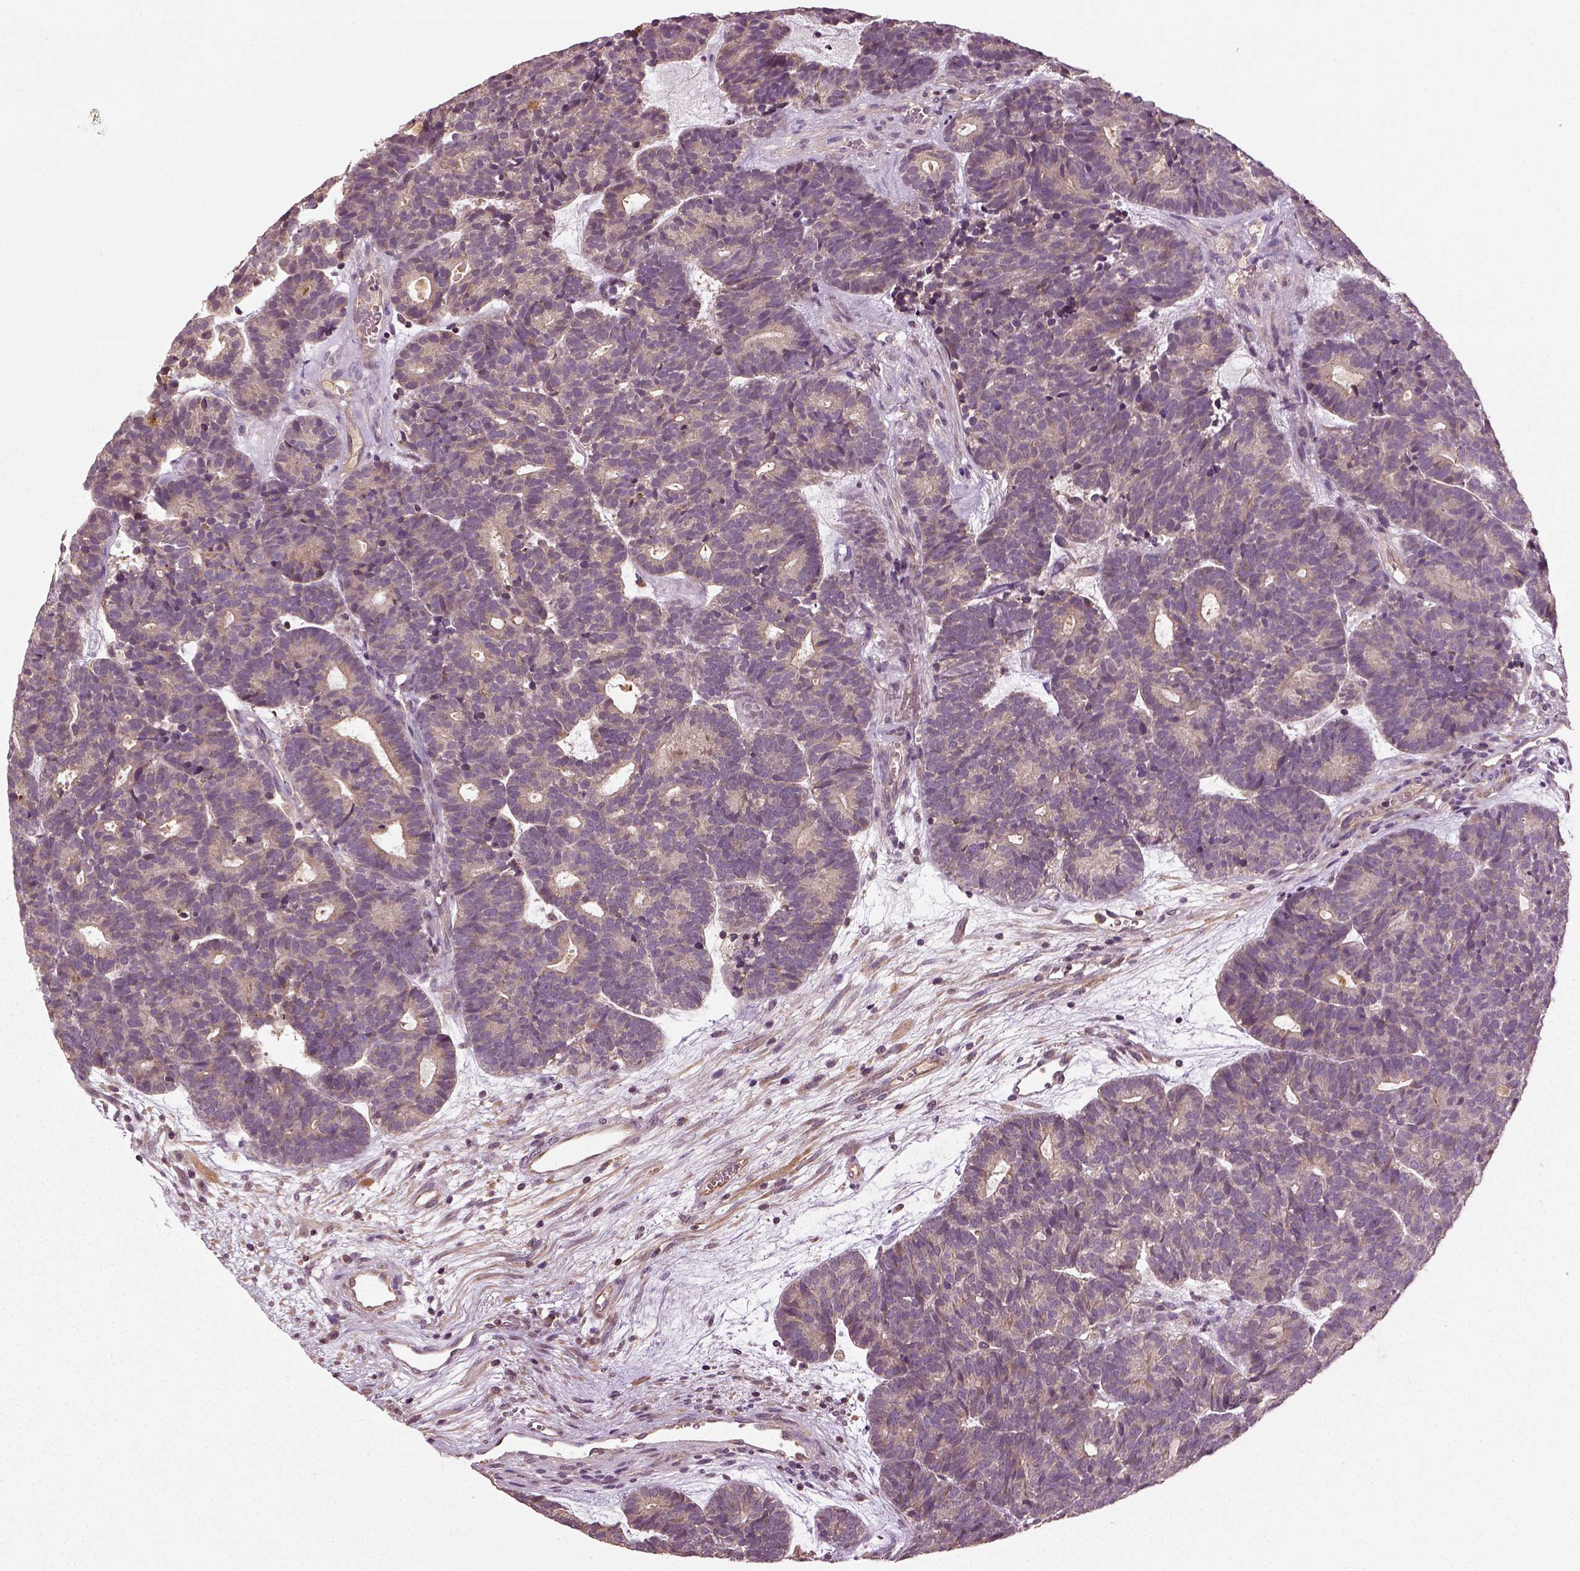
{"staining": {"intensity": "negative", "quantity": "none", "location": "none"}, "tissue": "head and neck cancer", "cell_type": "Tumor cells", "image_type": "cancer", "snomed": [{"axis": "morphology", "description": "Adenocarcinoma, NOS"}, {"axis": "topography", "description": "Head-Neck"}], "caption": "Immunohistochemistry (IHC) image of neoplastic tissue: human head and neck cancer (adenocarcinoma) stained with DAB (3,3'-diaminobenzidine) exhibits no significant protein positivity in tumor cells.", "gene": "ERV3-1", "patient": {"sex": "female", "age": 81}}